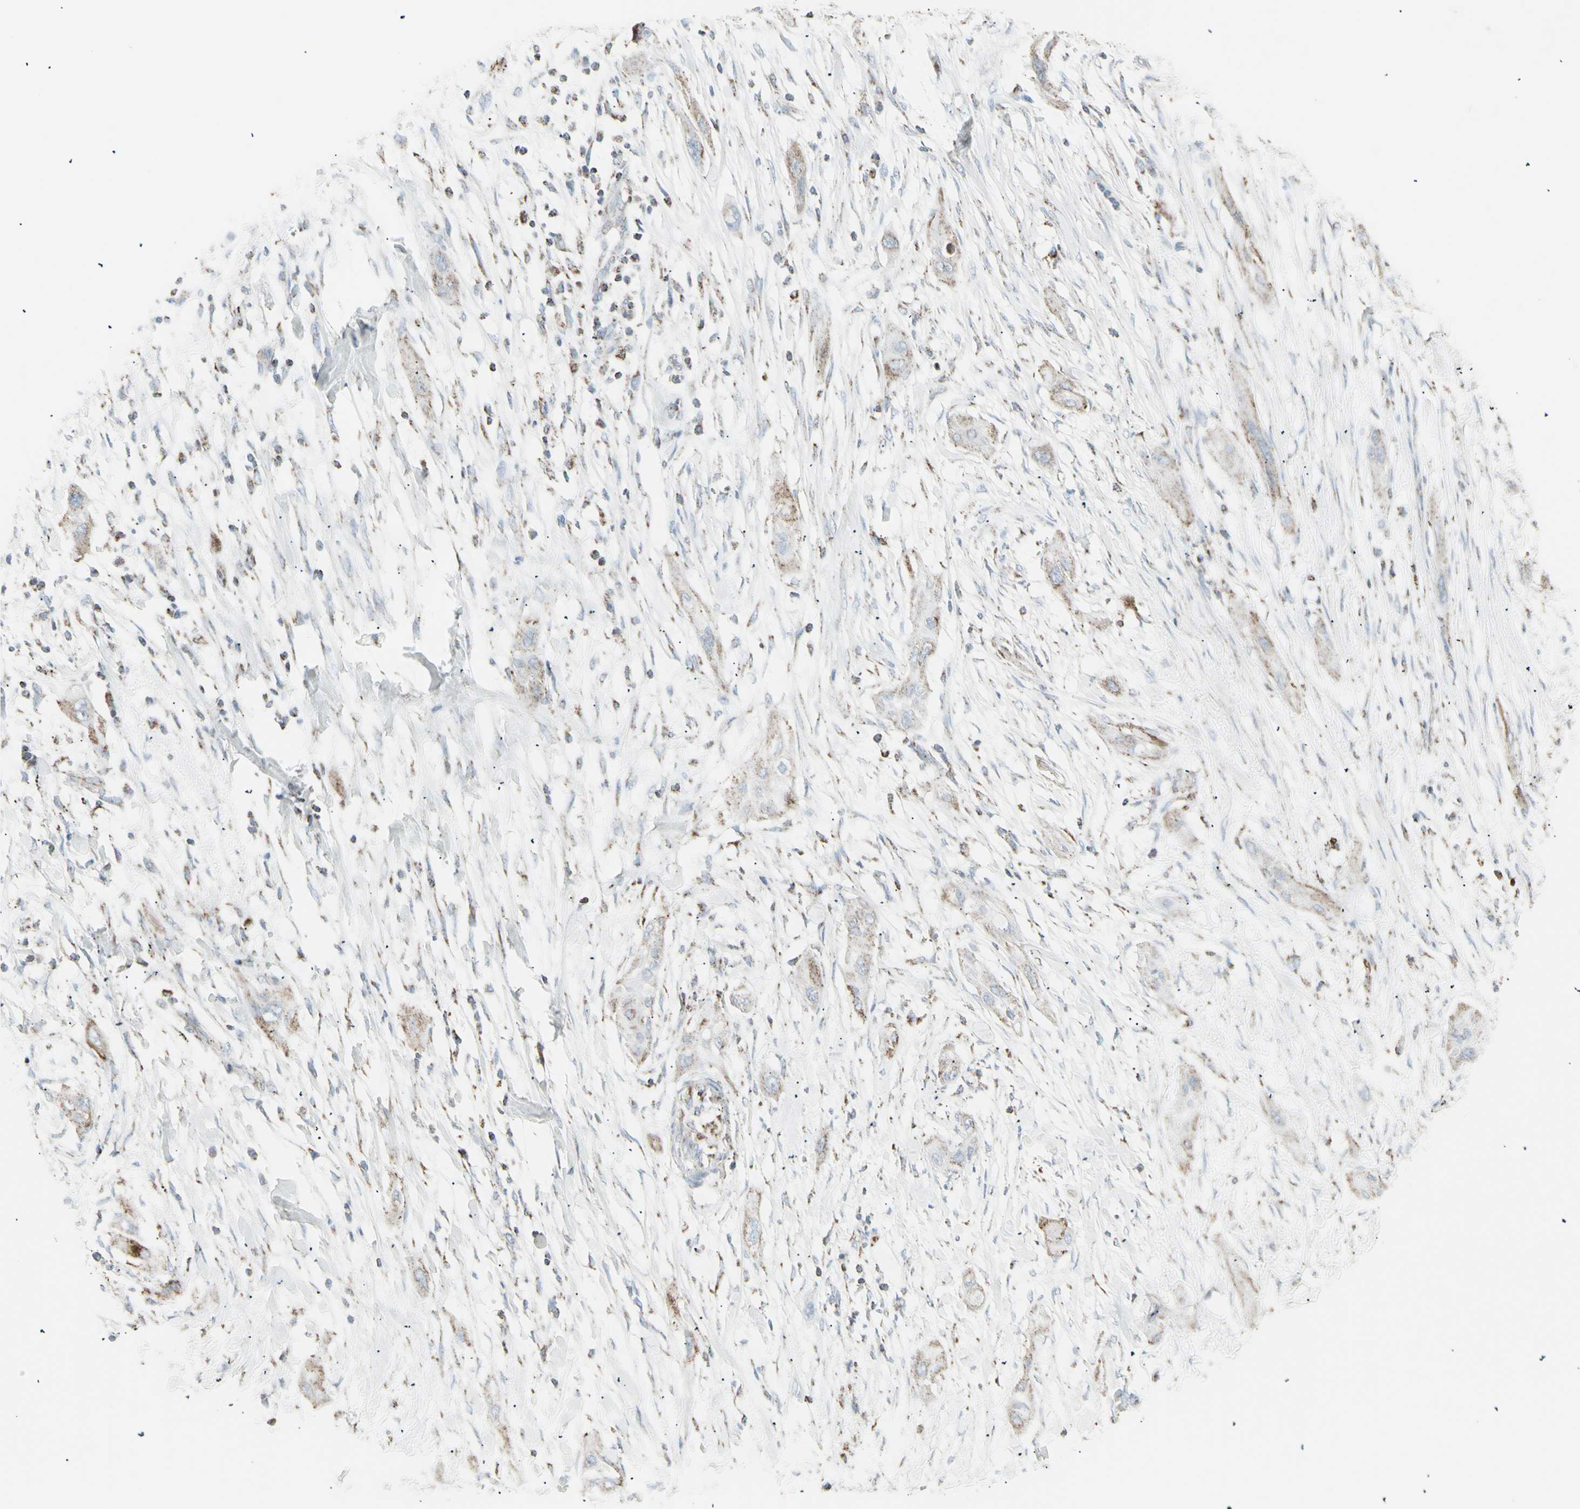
{"staining": {"intensity": "weak", "quantity": ">75%", "location": "cytoplasmic/membranous"}, "tissue": "lung cancer", "cell_type": "Tumor cells", "image_type": "cancer", "snomed": [{"axis": "morphology", "description": "Squamous cell carcinoma, NOS"}, {"axis": "topography", "description": "Lung"}], "caption": "Lung cancer was stained to show a protein in brown. There is low levels of weak cytoplasmic/membranous expression in approximately >75% of tumor cells.", "gene": "PLGRKT", "patient": {"sex": "female", "age": 47}}